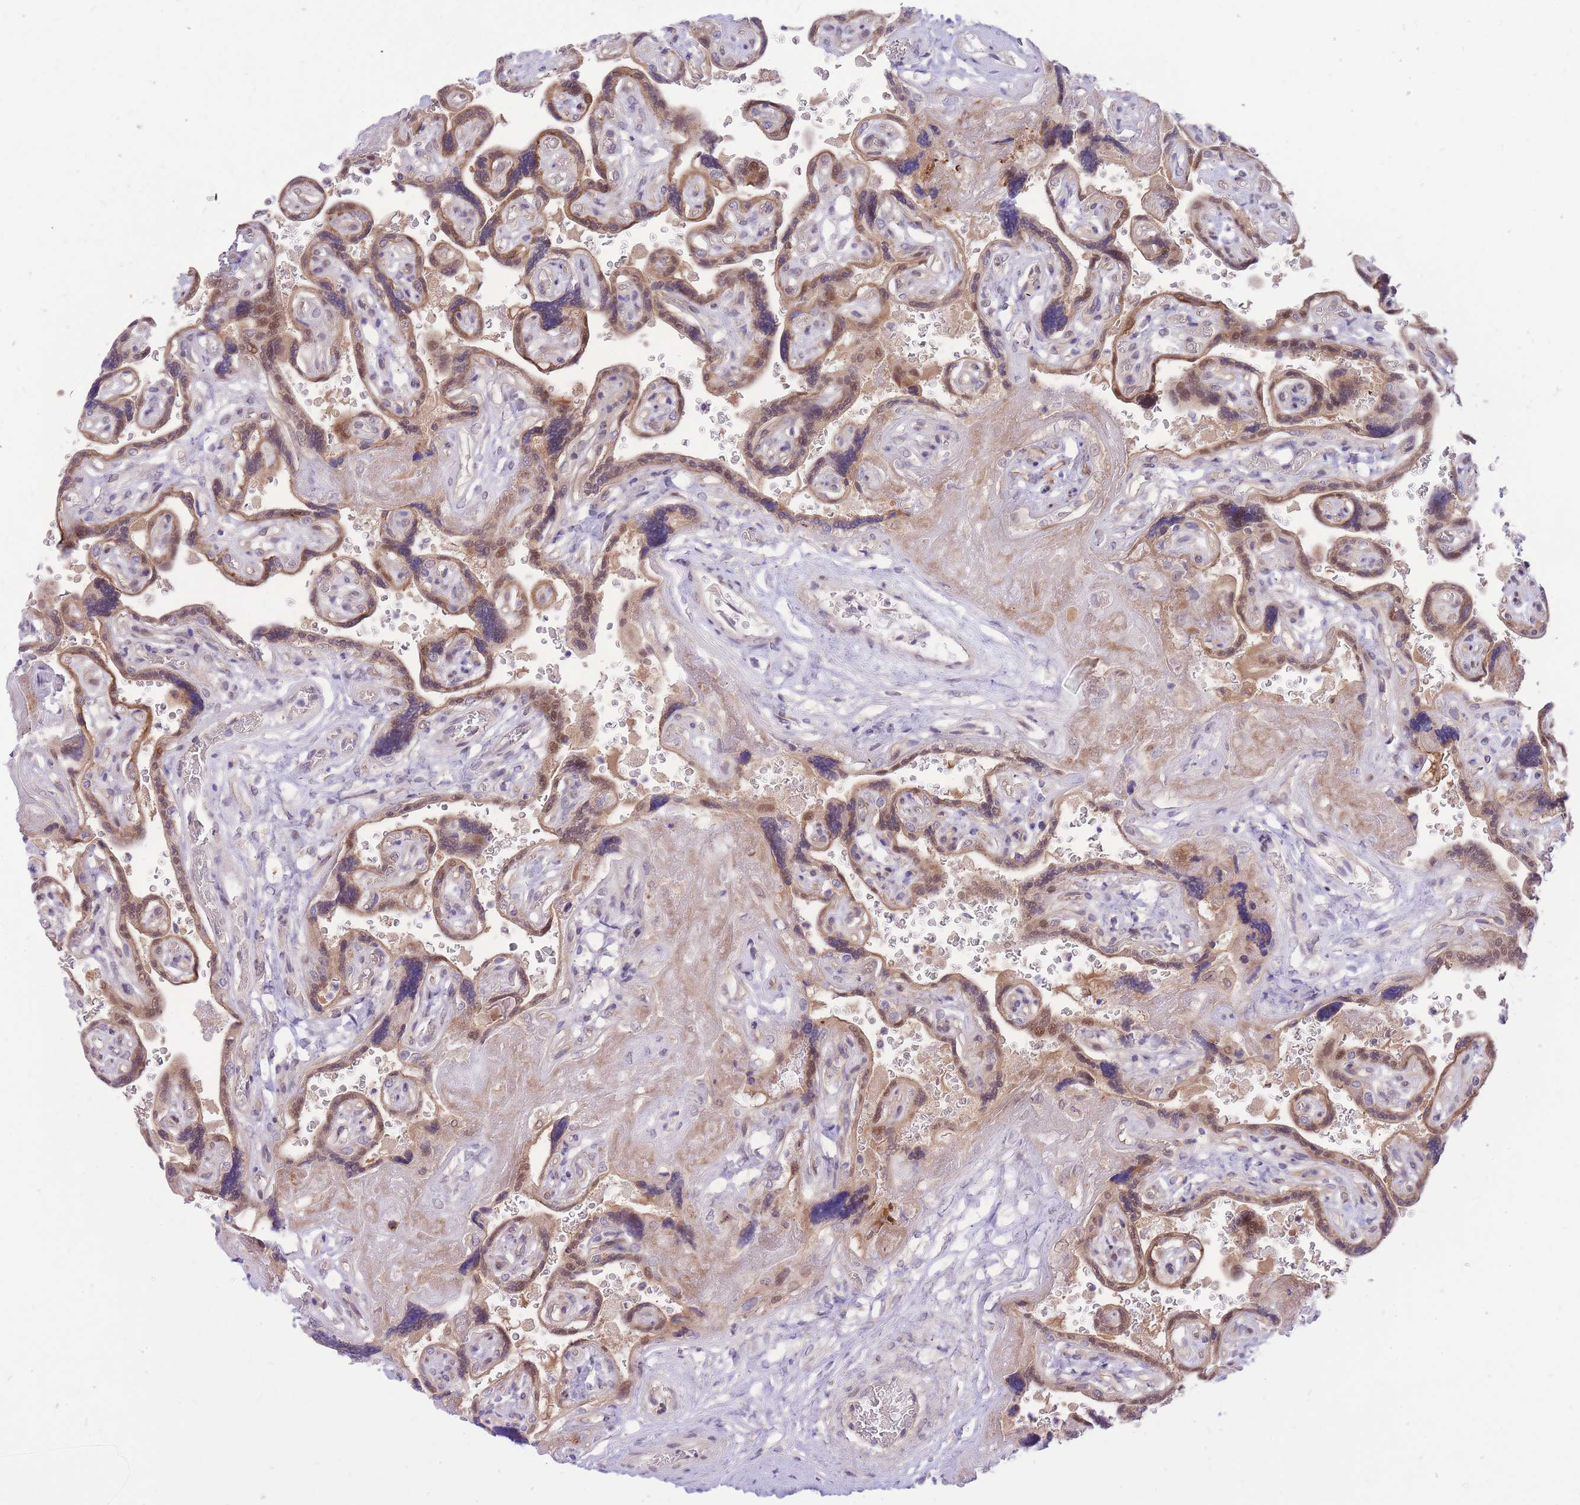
{"staining": {"intensity": "strong", "quantity": ">75%", "location": "cytoplasmic/membranous,nuclear"}, "tissue": "placenta", "cell_type": "Trophoblastic cells", "image_type": "normal", "snomed": [{"axis": "morphology", "description": "Normal tissue, NOS"}, {"axis": "topography", "description": "Placenta"}], "caption": "Immunohistochemistry staining of benign placenta, which exhibits high levels of strong cytoplasmic/membranous,nuclear staining in about >75% of trophoblastic cells indicating strong cytoplasmic/membranous,nuclear protein staining. The staining was performed using DAB (brown) for protein detection and nuclei were counterstained in hematoxylin (blue).", "gene": "MINDY2", "patient": {"sex": "female", "age": 32}}